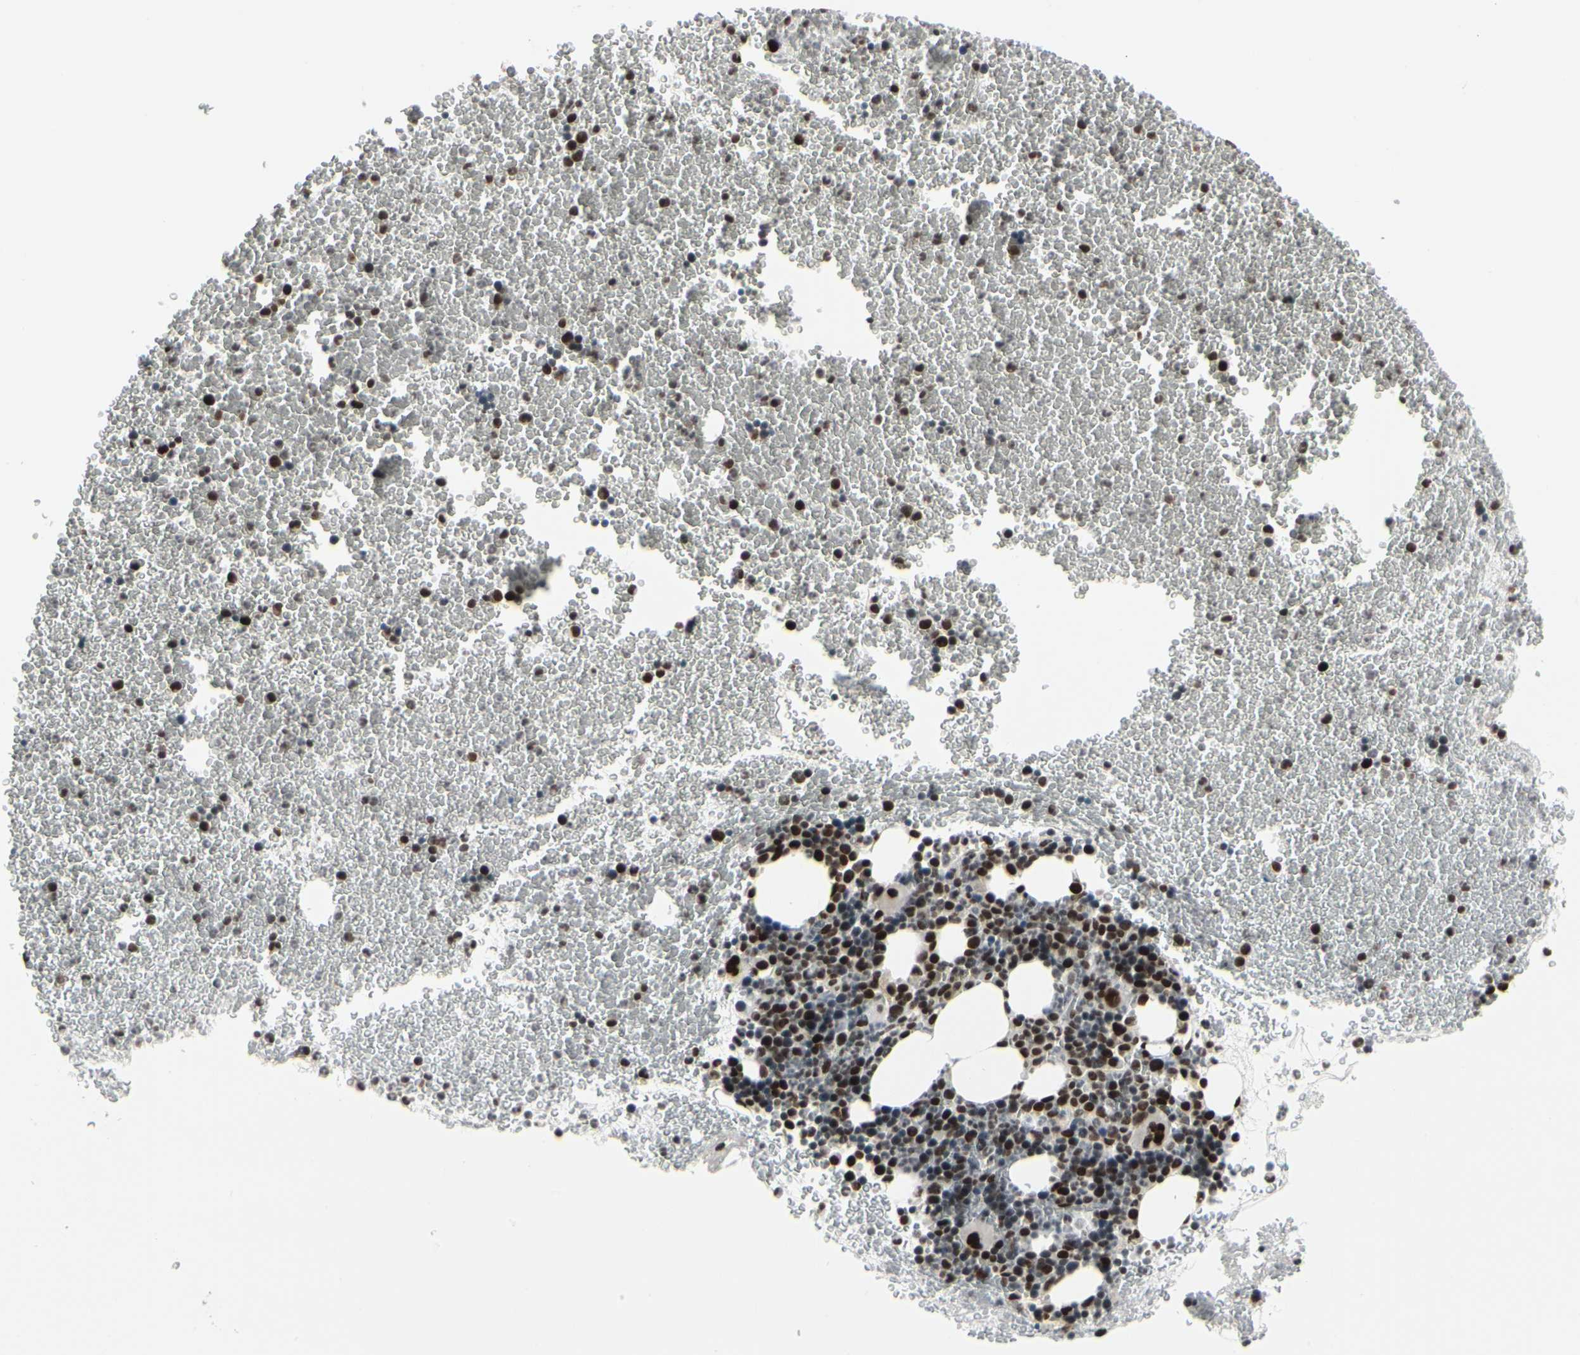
{"staining": {"intensity": "strong", "quantity": ">75%", "location": "nuclear"}, "tissue": "bone marrow", "cell_type": "Hematopoietic cells", "image_type": "normal", "snomed": [{"axis": "morphology", "description": "Normal tissue, NOS"}, {"axis": "topography", "description": "Bone marrow"}], "caption": "Immunohistochemical staining of unremarkable bone marrow shows high levels of strong nuclear positivity in approximately >75% of hematopoietic cells.", "gene": "HMG20A", "patient": {"sex": "female", "age": 53}}